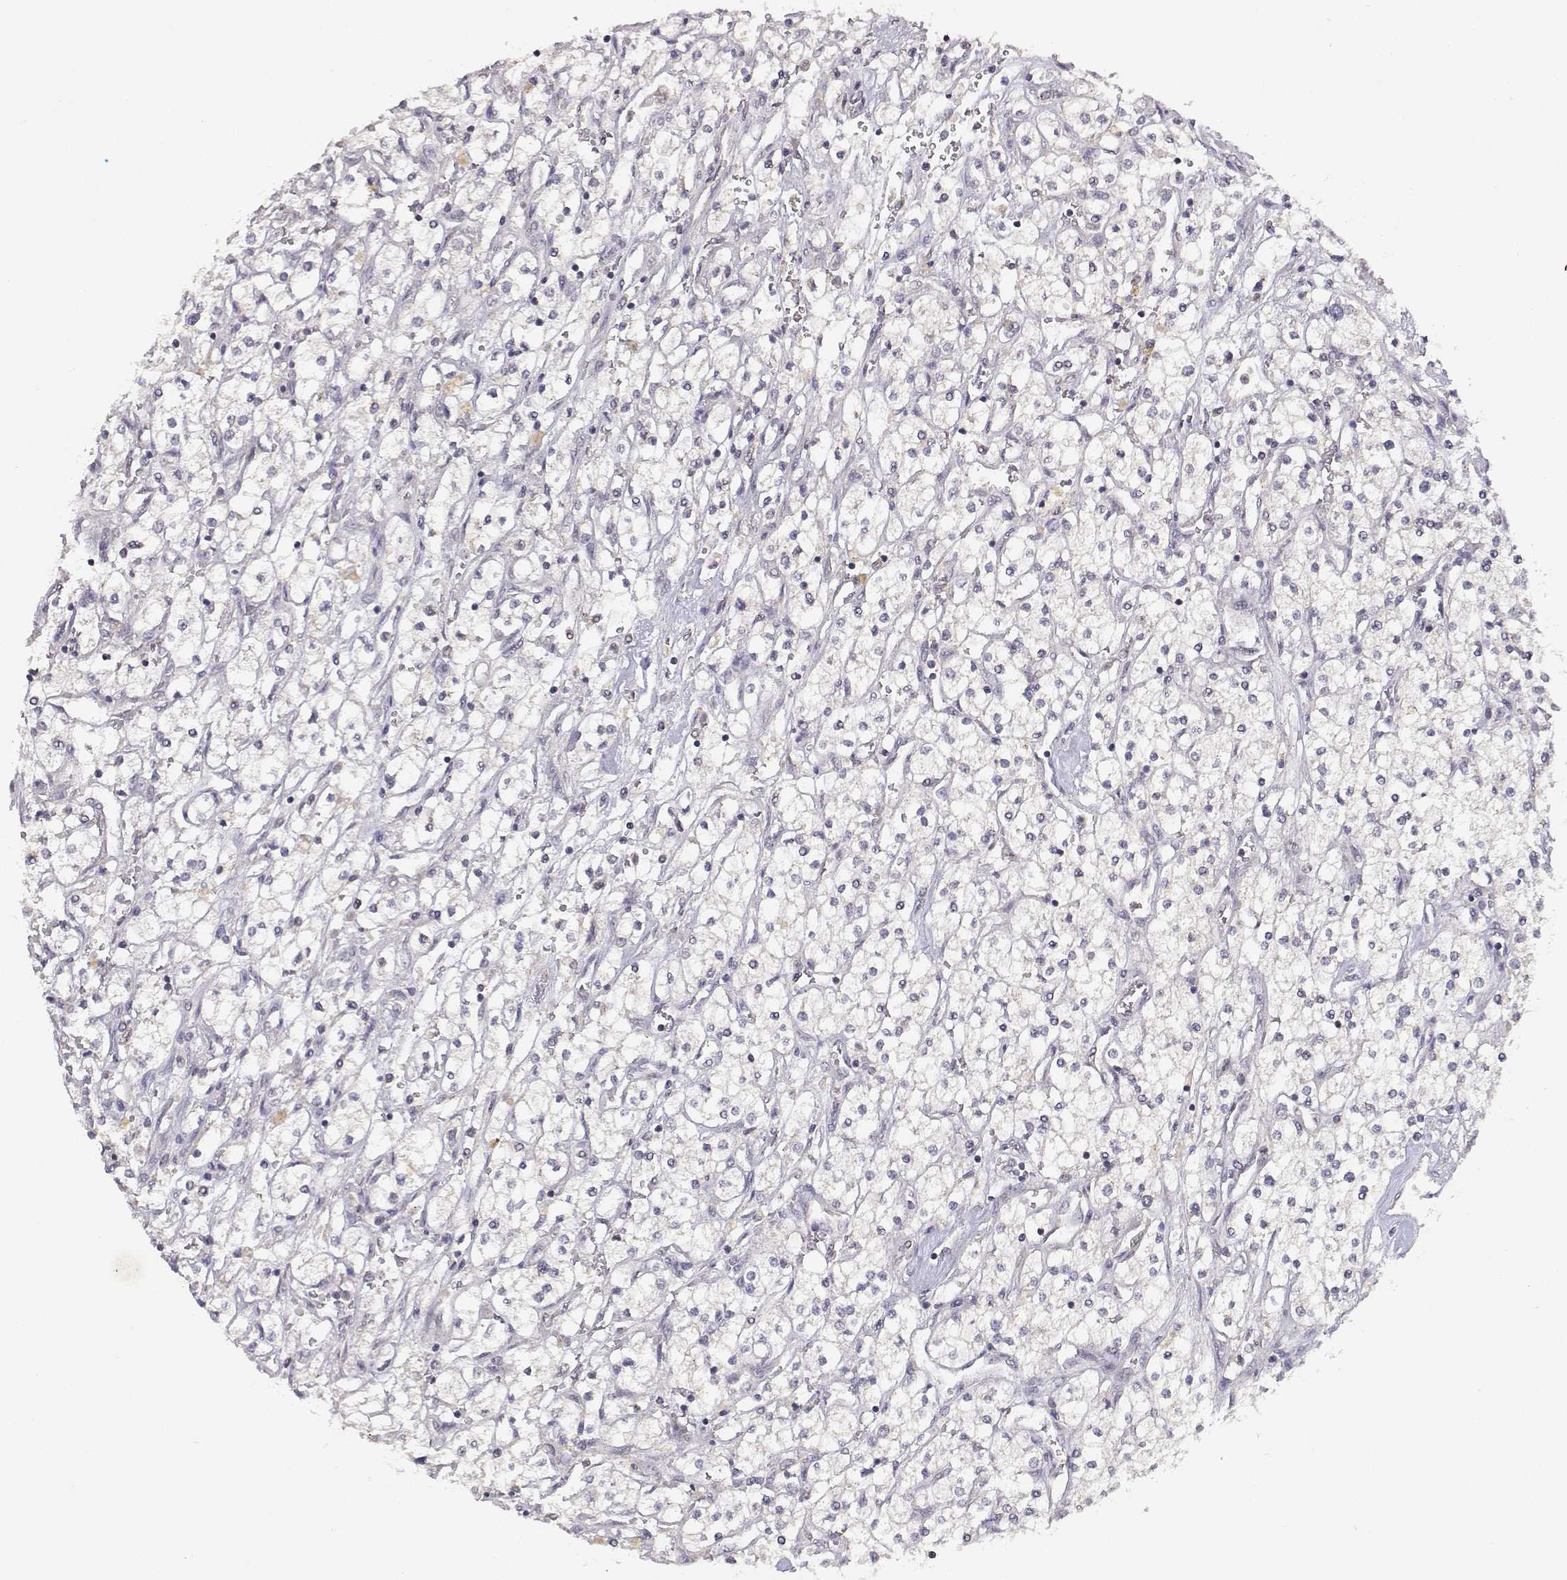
{"staining": {"intensity": "negative", "quantity": "none", "location": "none"}, "tissue": "renal cancer", "cell_type": "Tumor cells", "image_type": "cancer", "snomed": [{"axis": "morphology", "description": "Adenocarcinoma, NOS"}, {"axis": "topography", "description": "Kidney"}], "caption": "Adenocarcinoma (renal) was stained to show a protein in brown. There is no significant expression in tumor cells.", "gene": "RAD51", "patient": {"sex": "male", "age": 80}}